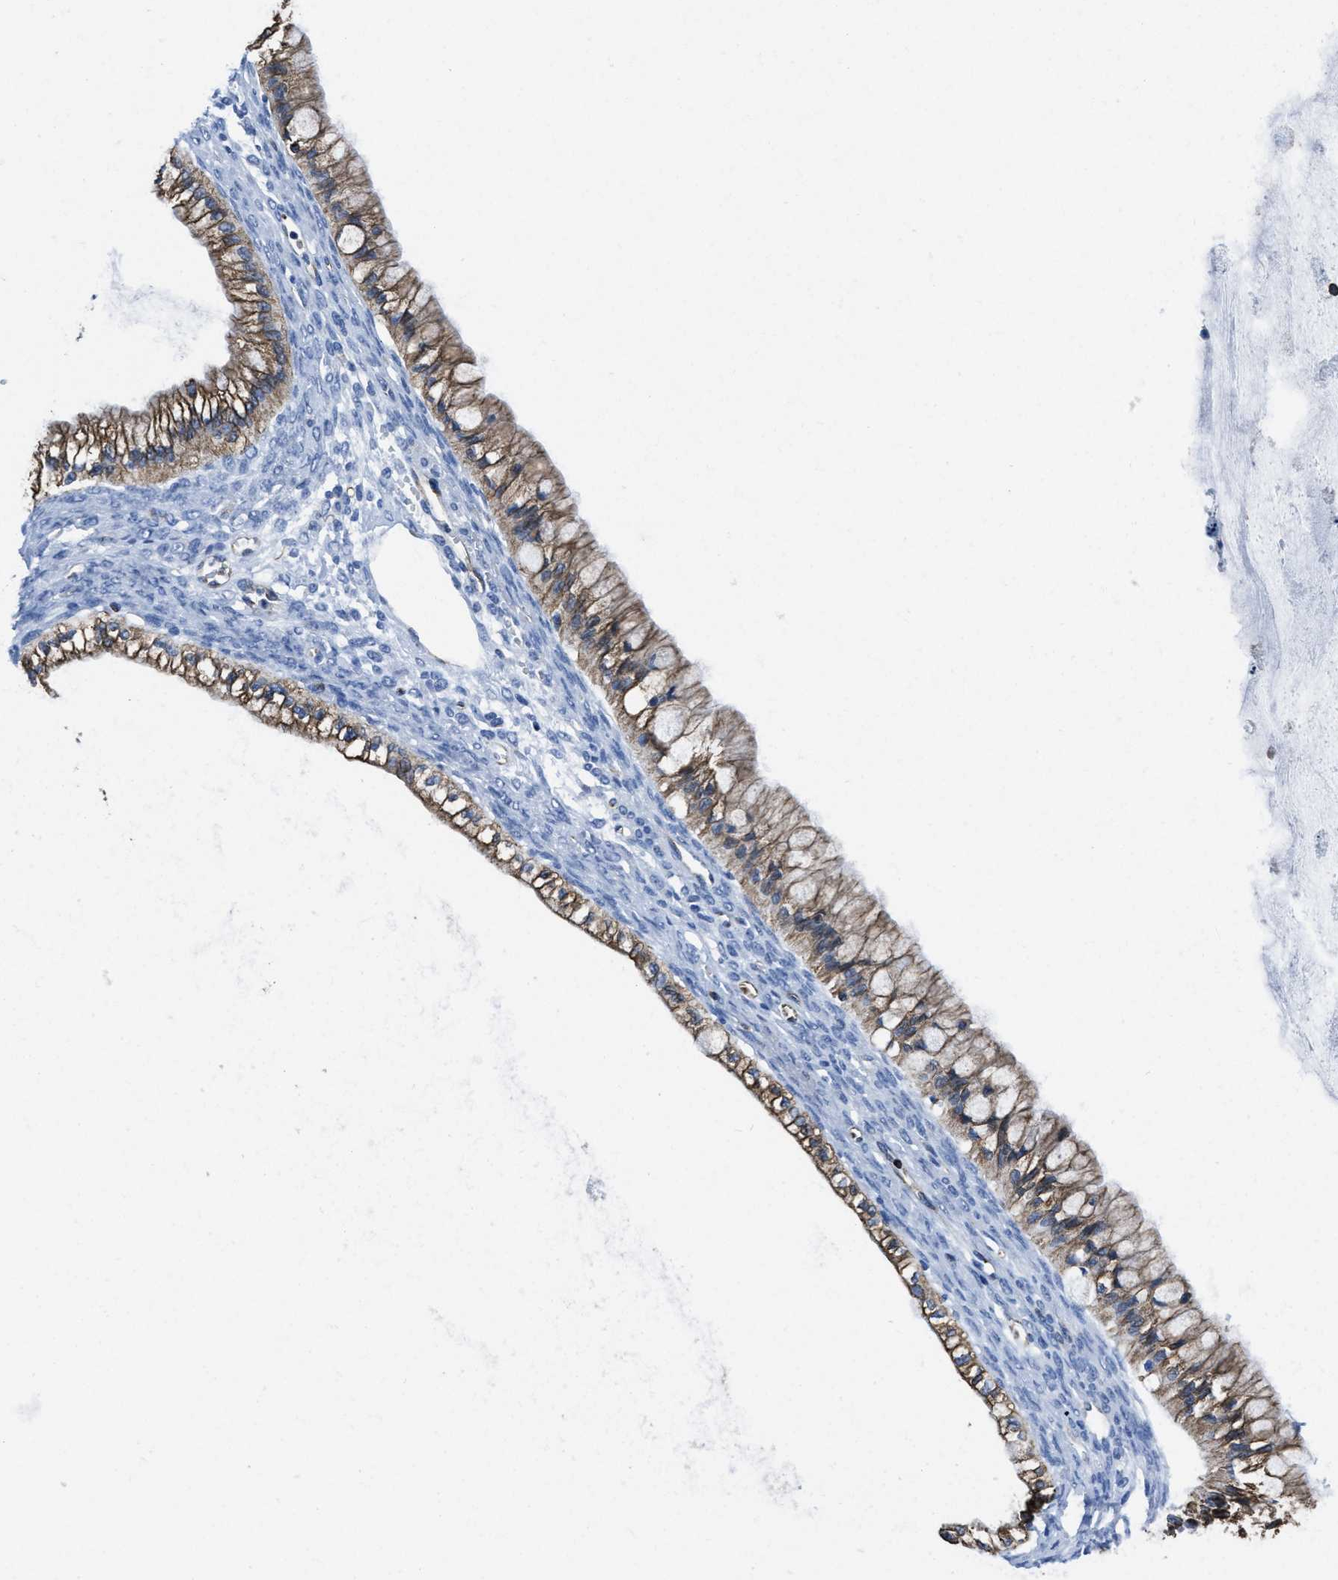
{"staining": {"intensity": "moderate", "quantity": ">75%", "location": "cytoplasmic/membranous"}, "tissue": "ovarian cancer", "cell_type": "Tumor cells", "image_type": "cancer", "snomed": [{"axis": "morphology", "description": "Cystadenocarcinoma, mucinous, NOS"}, {"axis": "topography", "description": "Ovary"}], "caption": "A medium amount of moderate cytoplasmic/membranous staining is present in approximately >75% of tumor cells in ovarian cancer (mucinous cystadenocarcinoma) tissue. (DAB = brown stain, brightfield microscopy at high magnification).", "gene": "ITGA3", "patient": {"sex": "female", "age": 57}}